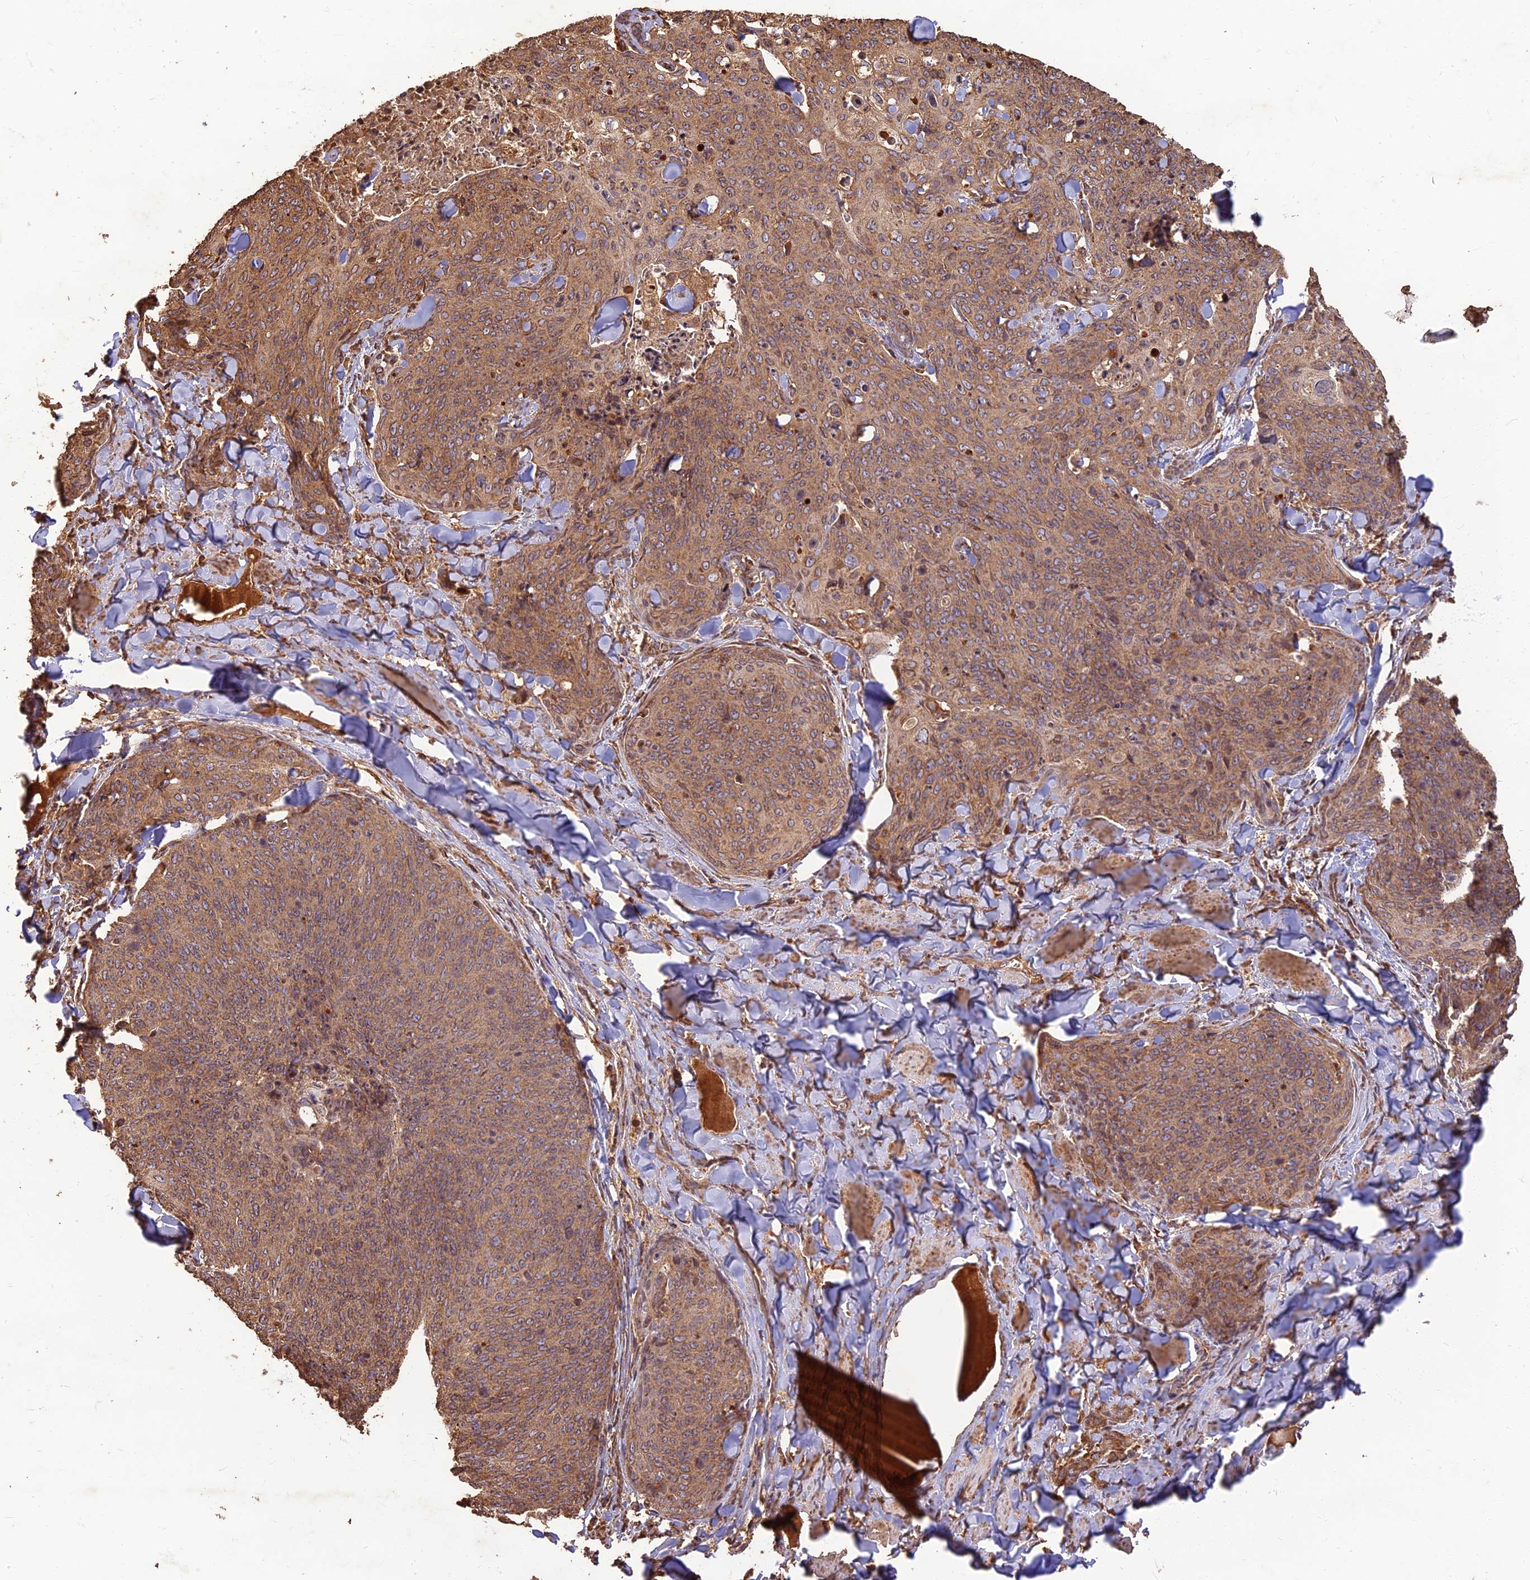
{"staining": {"intensity": "moderate", "quantity": ">75%", "location": "cytoplasmic/membranous"}, "tissue": "skin cancer", "cell_type": "Tumor cells", "image_type": "cancer", "snomed": [{"axis": "morphology", "description": "Squamous cell carcinoma, NOS"}, {"axis": "topography", "description": "Skin"}, {"axis": "topography", "description": "Vulva"}], "caption": "Immunohistochemistry (IHC) photomicrograph of skin squamous cell carcinoma stained for a protein (brown), which reveals medium levels of moderate cytoplasmic/membranous expression in approximately >75% of tumor cells.", "gene": "CORO1C", "patient": {"sex": "female", "age": 85}}